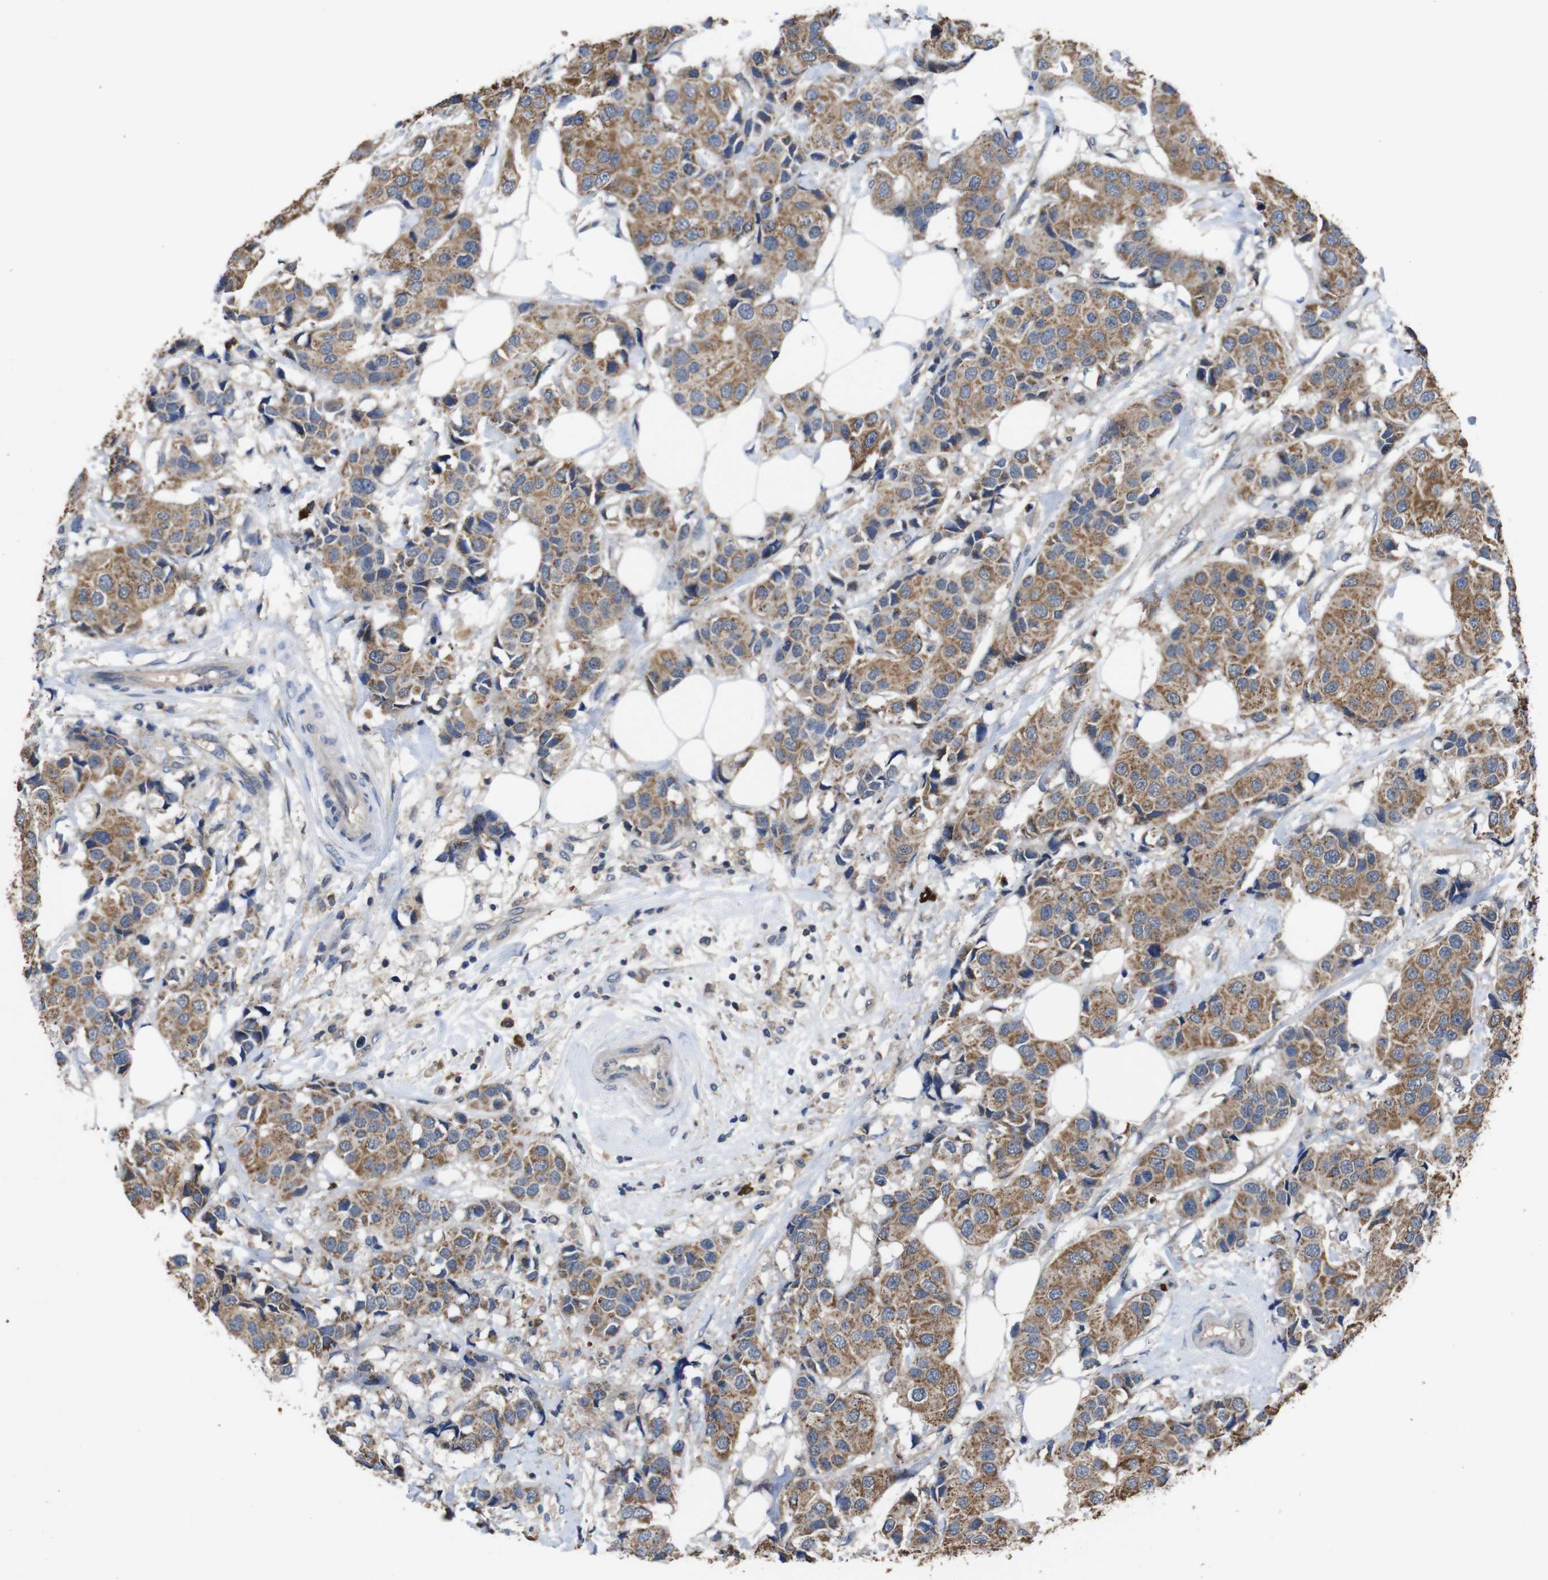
{"staining": {"intensity": "moderate", "quantity": ">75%", "location": "cytoplasmic/membranous"}, "tissue": "breast cancer", "cell_type": "Tumor cells", "image_type": "cancer", "snomed": [{"axis": "morphology", "description": "Normal tissue, NOS"}, {"axis": "morphology", "description": "Duct carcinoma"}, {"axis": "topography", "description": "Breast"}], "caption": "Immunohistochemistry photomicrograph of neoplastic tissue: breast cancer (infiltrating ductal carcinoma) stained using immunohistochemistry (IHC) shows medium levels of moderate protein expression localized specifically in the cytoplasmic/membranous of tumor cells, appearing as a cytoplasmic/membranous brown color.", "gene": "GLIPR1", "patient": {"sex": "female", "age": 39}}